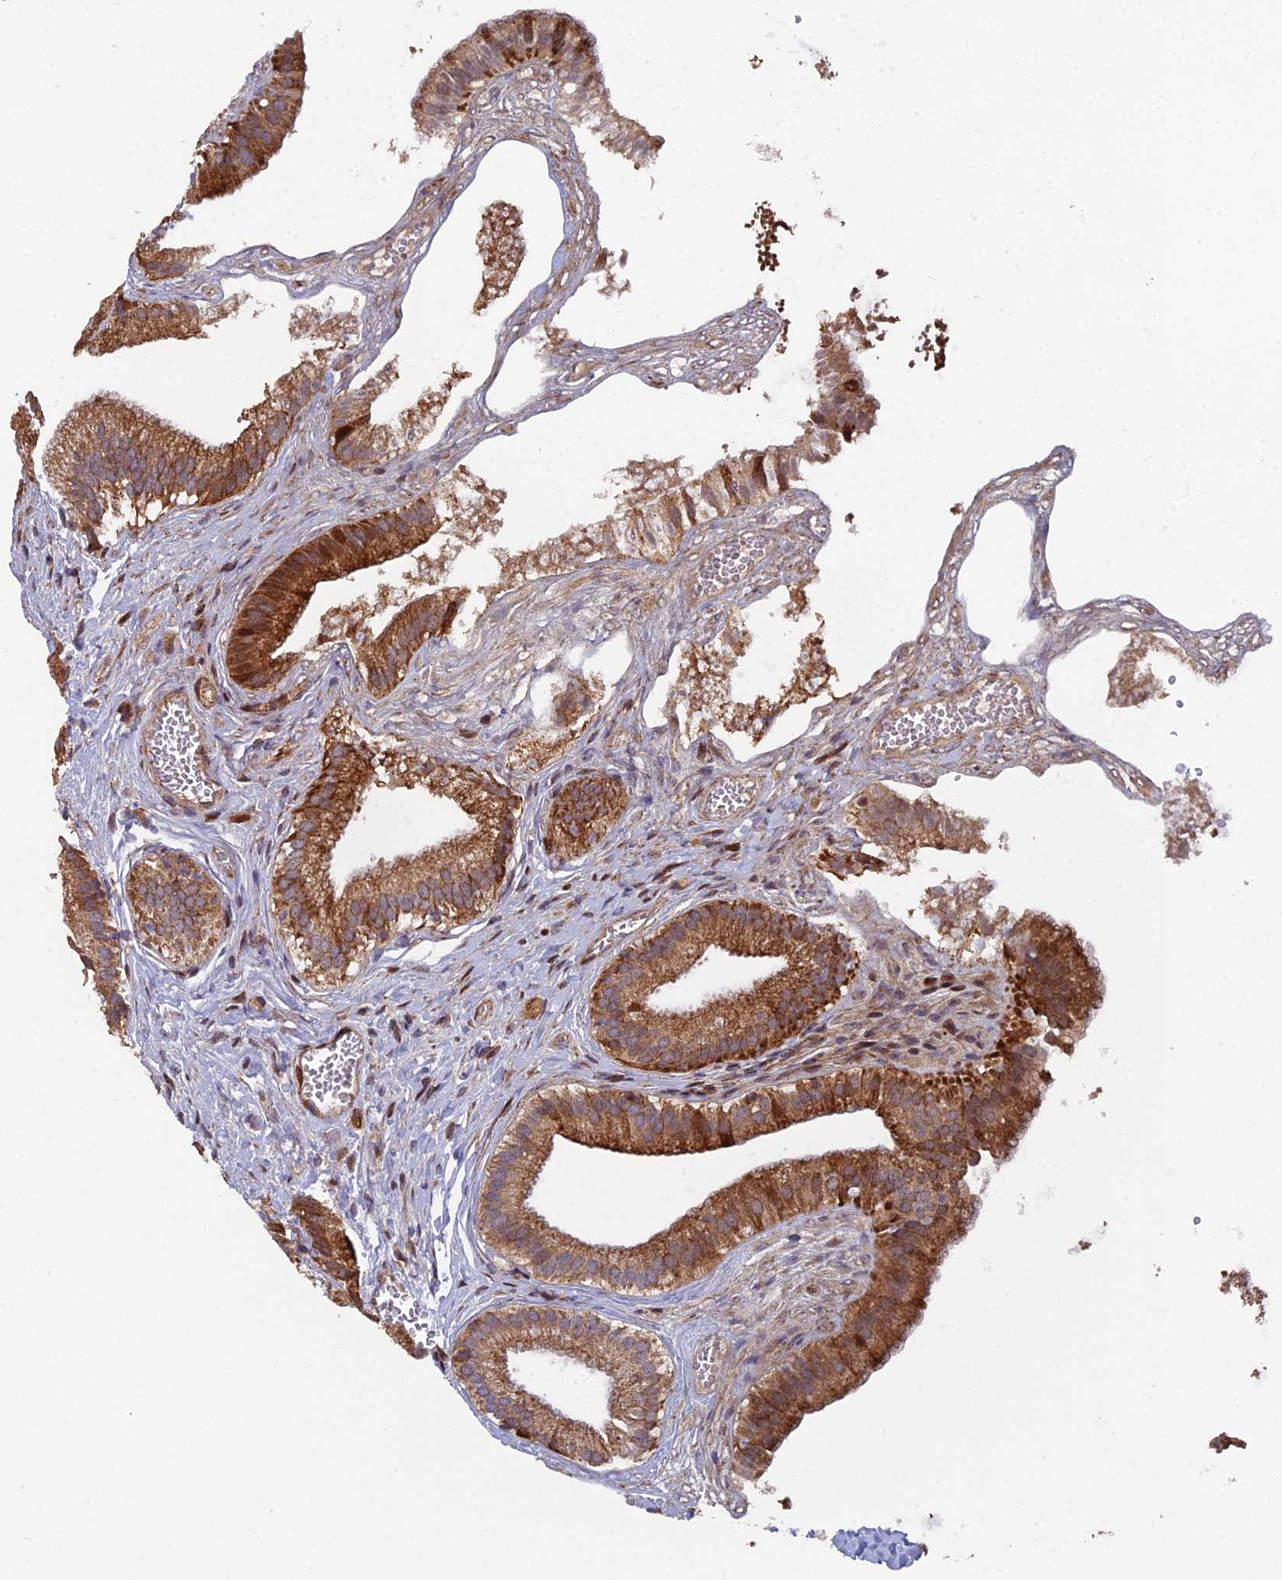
{"staining": {"intensity": "strong", "quantity": ">75%", "location": "cytoplasmic/membranous"}, "tissue": "gallbladder", "cell_type": "Glandular cells", "image_type": "normal", "snomed": [{"axis": "morphology", "description": "Normal tissue, NOS"}, {"axis": "topography", "description": "Gallbladder"}], "caption": "High-power microscopy captured an immunohistochemistry (IHC) micrograph of benign gallbladder, revealing strong cytoplasmic/membranous positivity in about >75% of glandular cells.", "gene": "RAB28", "patient": {"sex": "female", "age": 54}}